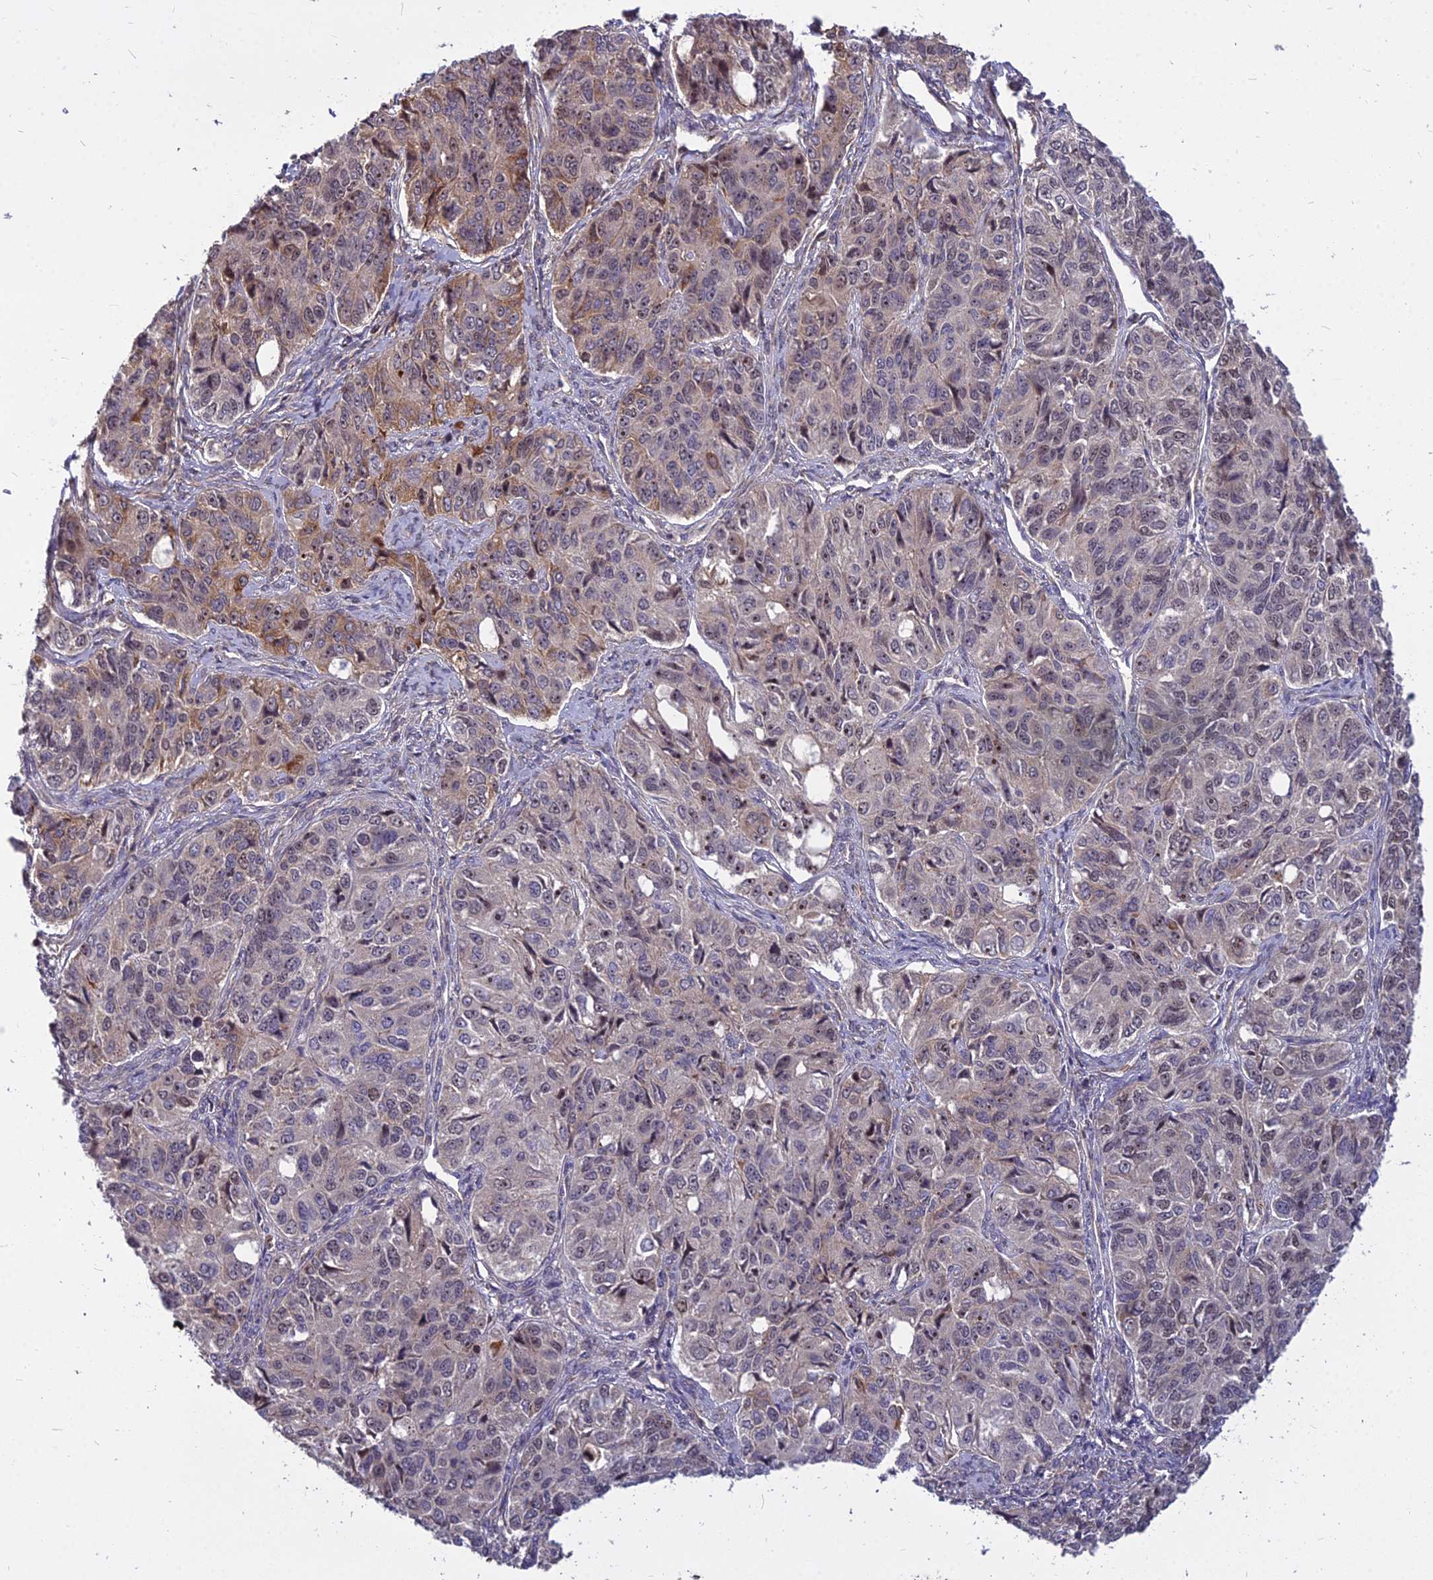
{"staining": {"intensity": "moderate", "quantity": "25%-75%", "location": "nuclear"}, "tissue": "ovarian cancer", "cell_type": "Tumor cells", "image_type": "cancer", "snomed": [{"axis": "morphology", "description": "Carcinoma, endometroid"}, {"axis": "topography", "description": "Ovary"}], "caption": "Tumor cells exhibit medium levels of moderate nuclear positivity in approximately 25%-75% of cells in endometroid carcinoma (ovarian).", "gene": "TCEA3", "patient": {"sex": "female", "age": 51}}